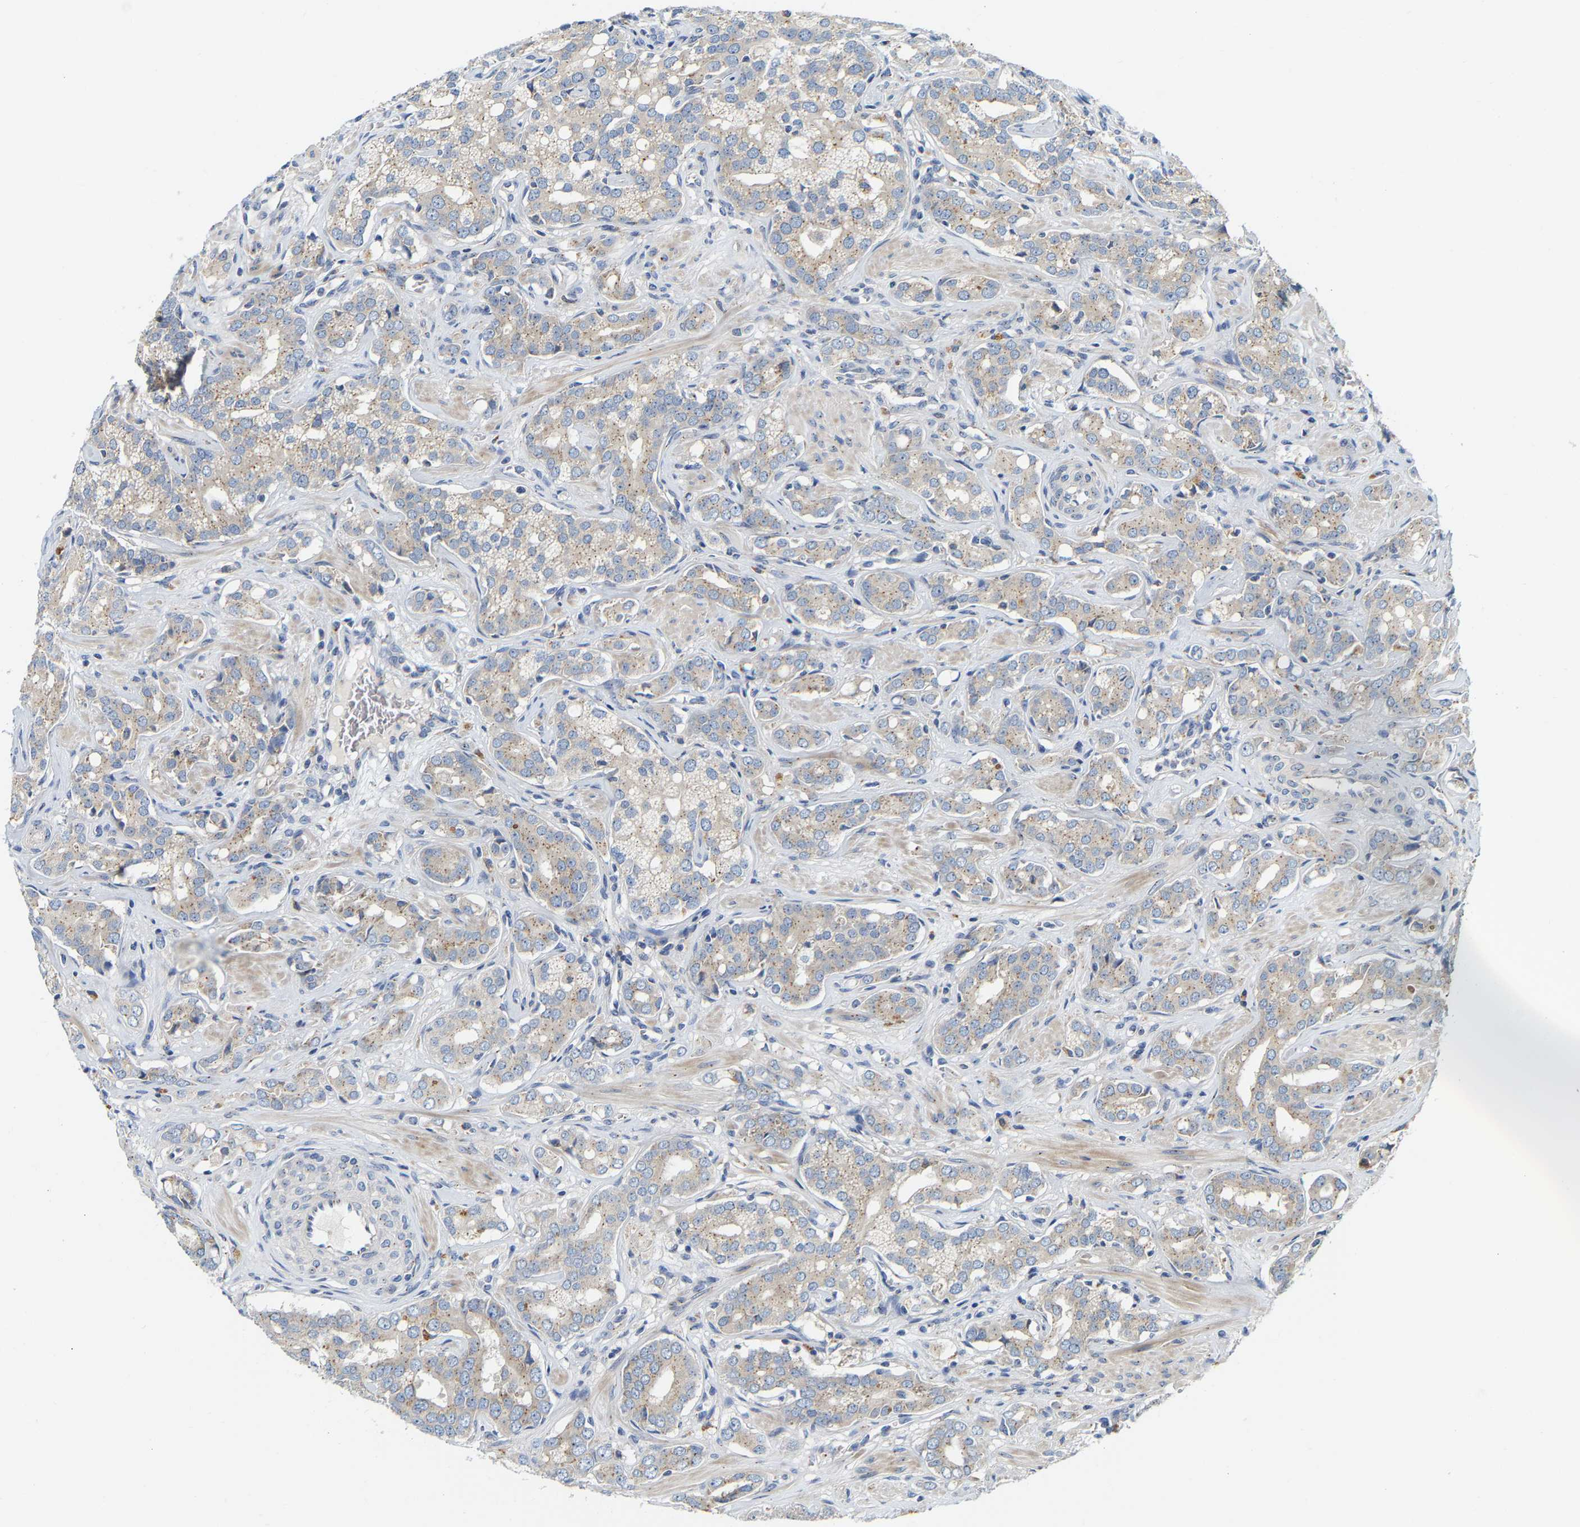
{"staining": {"intensity": "weak", "quantity": ">75%", "location": "cytoplasmic/membranous"}, "tissue": "prostate cancer", "cell_type": "Tumor cells", "image_type": "cancer", "snomed": [{"axis": "morphology", "description": "Adenocarcinoma, High grade"}, {"axis": "topography", "description": "Prostate"}], "caption": "High-power microscopy captured an IHC histopathology image of prostate adenocarcinoma (high-grade), revealing weak cytoplasmic/membranous staining in approximately >75% of tumor cells.", "gene": "PCNT", "patient": {"sex": "male", "age": 52}}